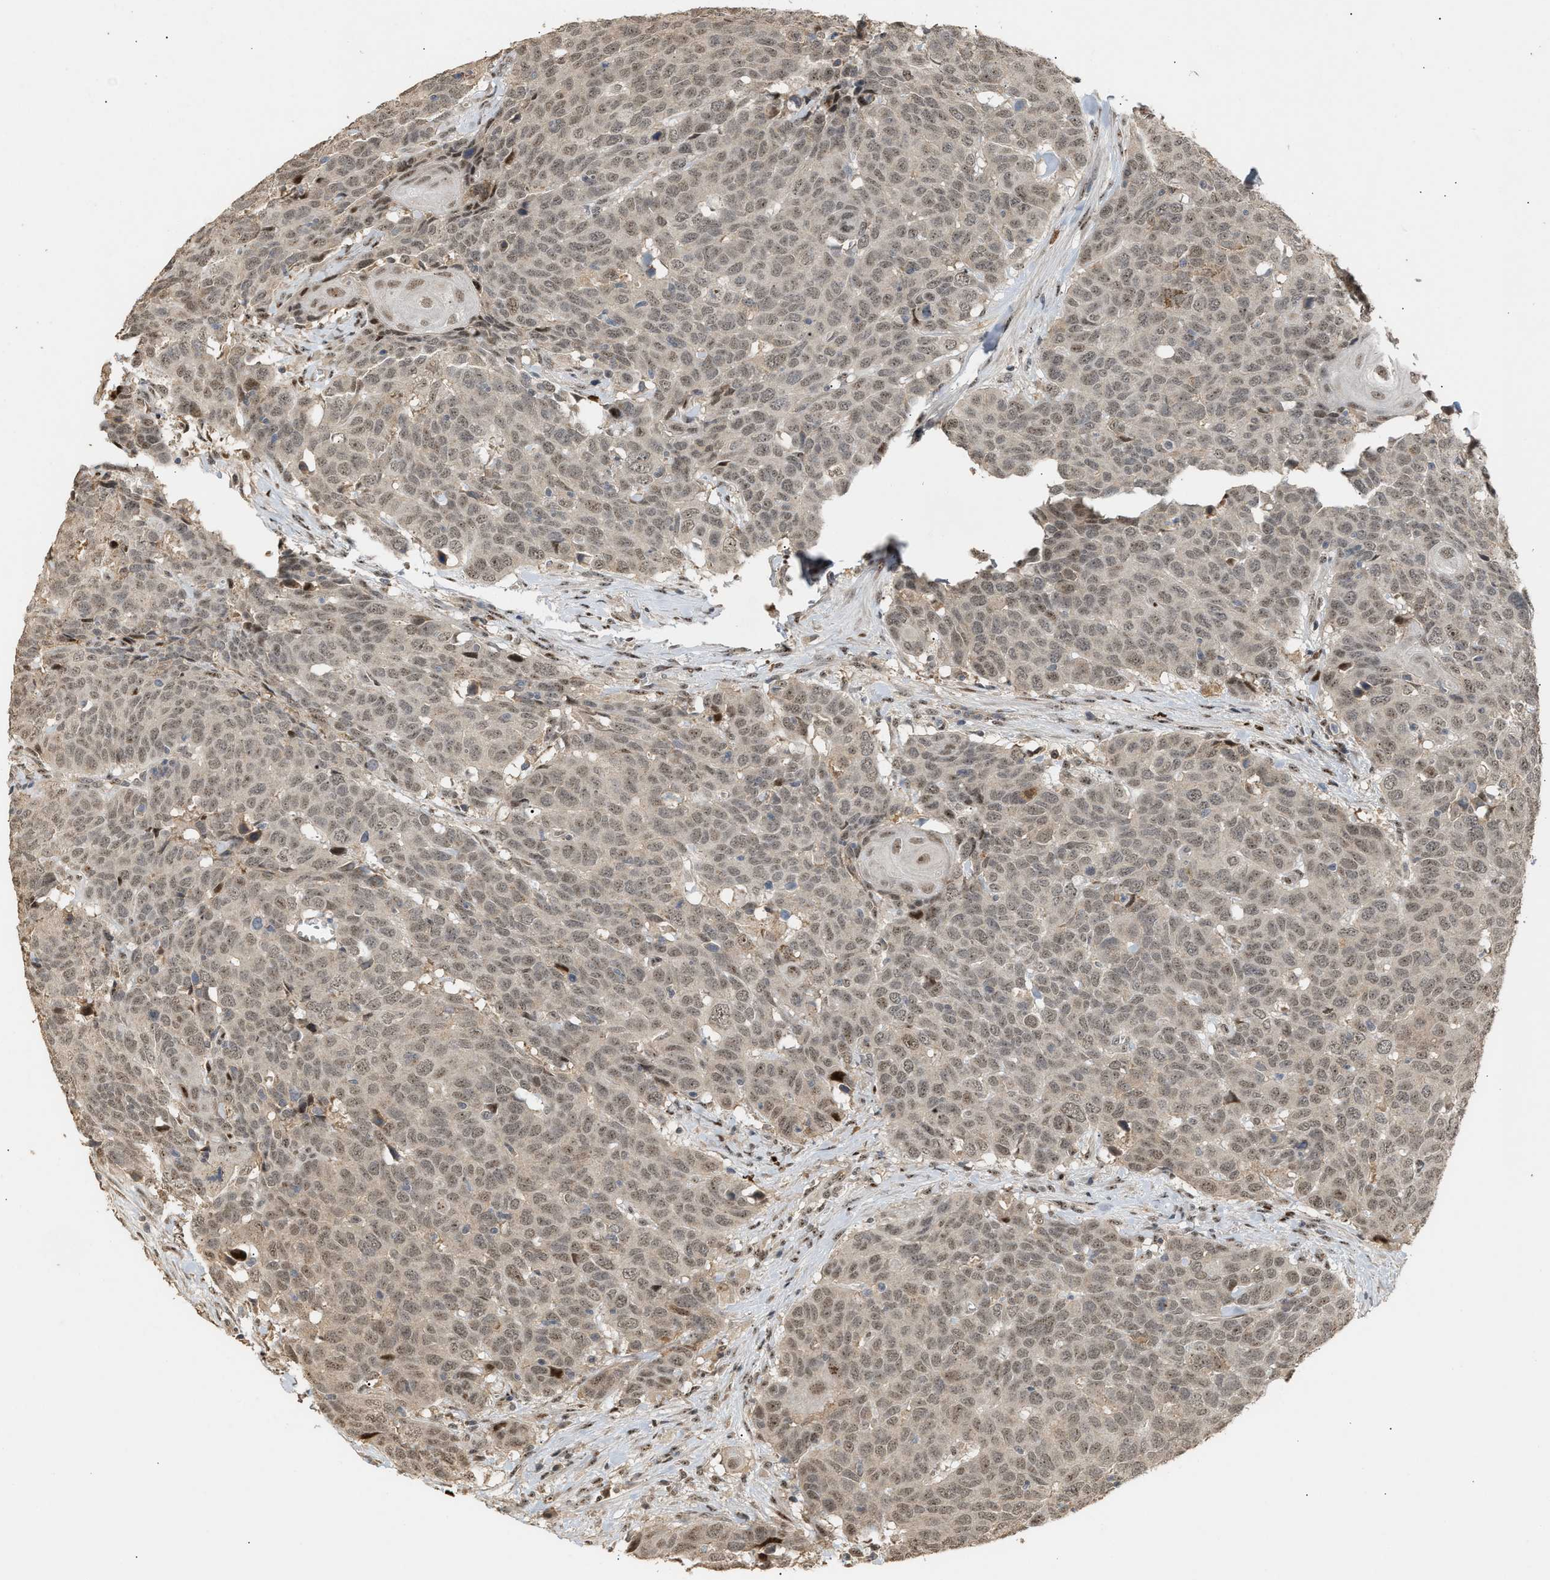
{"staining": {"intensity": "weak", "quantity": ">75%", "location": "nuclear"}, "tissue": "head and neck cancer", "cell_type": "Tumor cells", "image_type": "cancer", "snomed": [{"axis": "morphology", "description": "Squamous cell carcinoma, NOS"}, {"axis": "topography", "description": "Head-Neck"}], "caption": "Head and neck squamous cell carcinoma tissue displays weak nuclear expression in approximately >75% of tumor cells", "gene": "ZFAND5", "patient": {"sex": "male", "age": 66}}